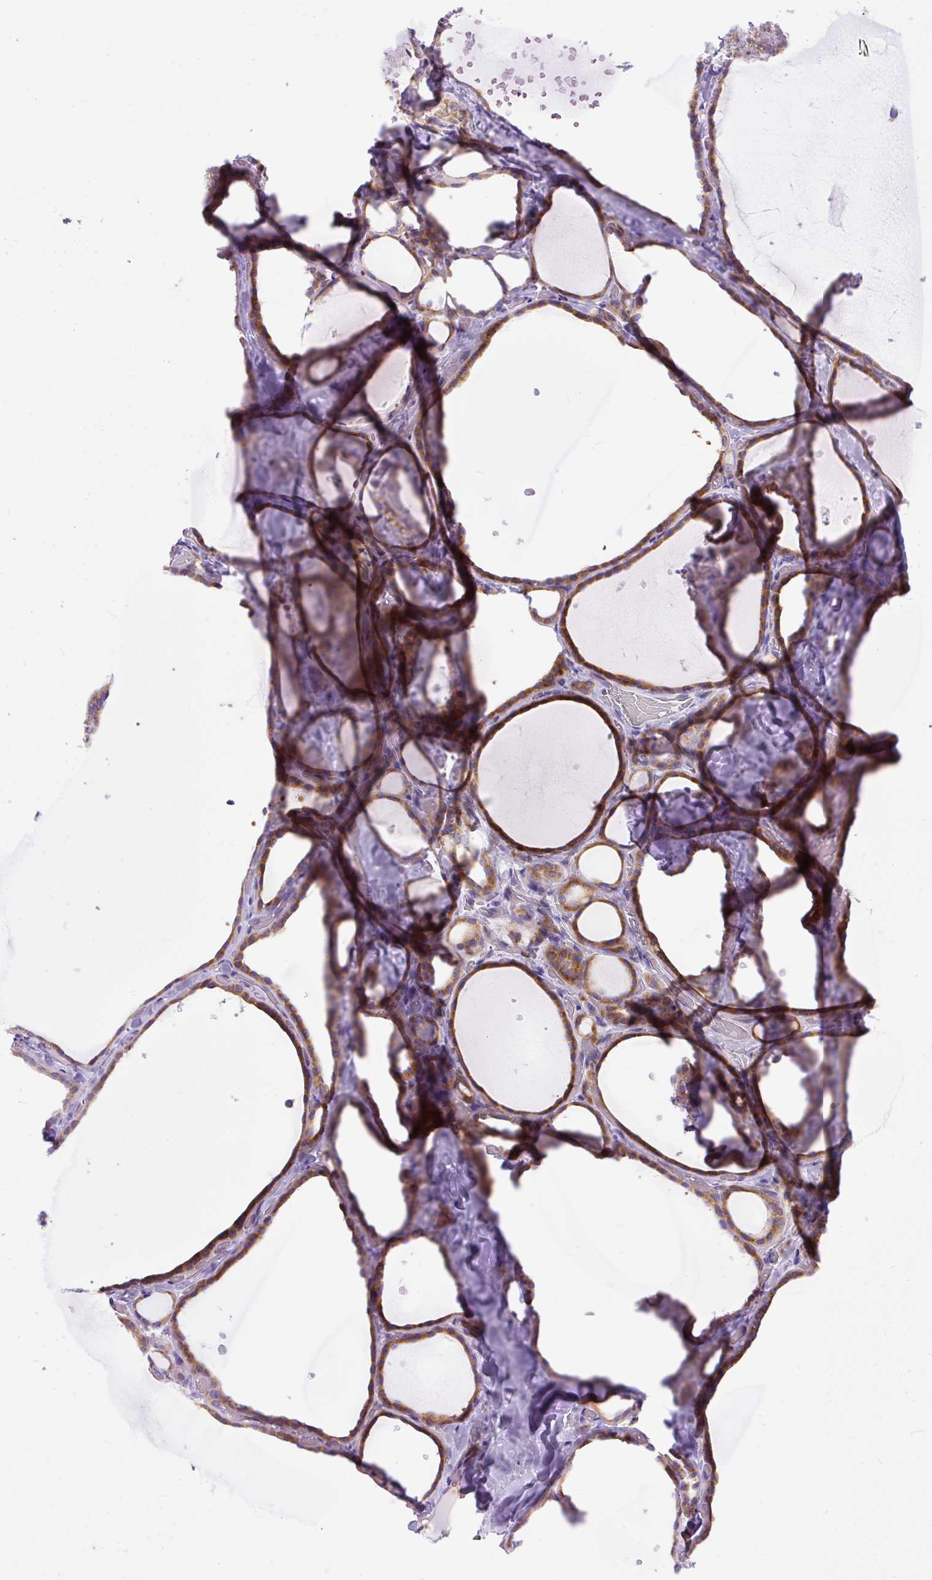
{"staining": {"intensity": "moderate", "quantity": ">75%", "location": "cytoplasmic/membranous"}, "tissue": "thyroid gland", "cell_type": "Glandular cells", "image_type": "normal", "snomed": [{"axis": "morphology", "description": "Normal tissue, NOS"}, {"axis": "topography", "description": "Thyroid gland"}], "caption": "High-magnification brightfield microscopy of normal thyroid gland stained with DAB (3,3'-diaminobenzidine) (brown) and counterstained with hematoxylin (blue). glandular cells exhibit moderate cytoplasmic/membranous expression is identified in approximately>75% of cells. The protein of interest is shown in brown color, while the nuclei are stained blue.", "gene": "SYBU", "patient": {"sex": "female", "age": 36}}